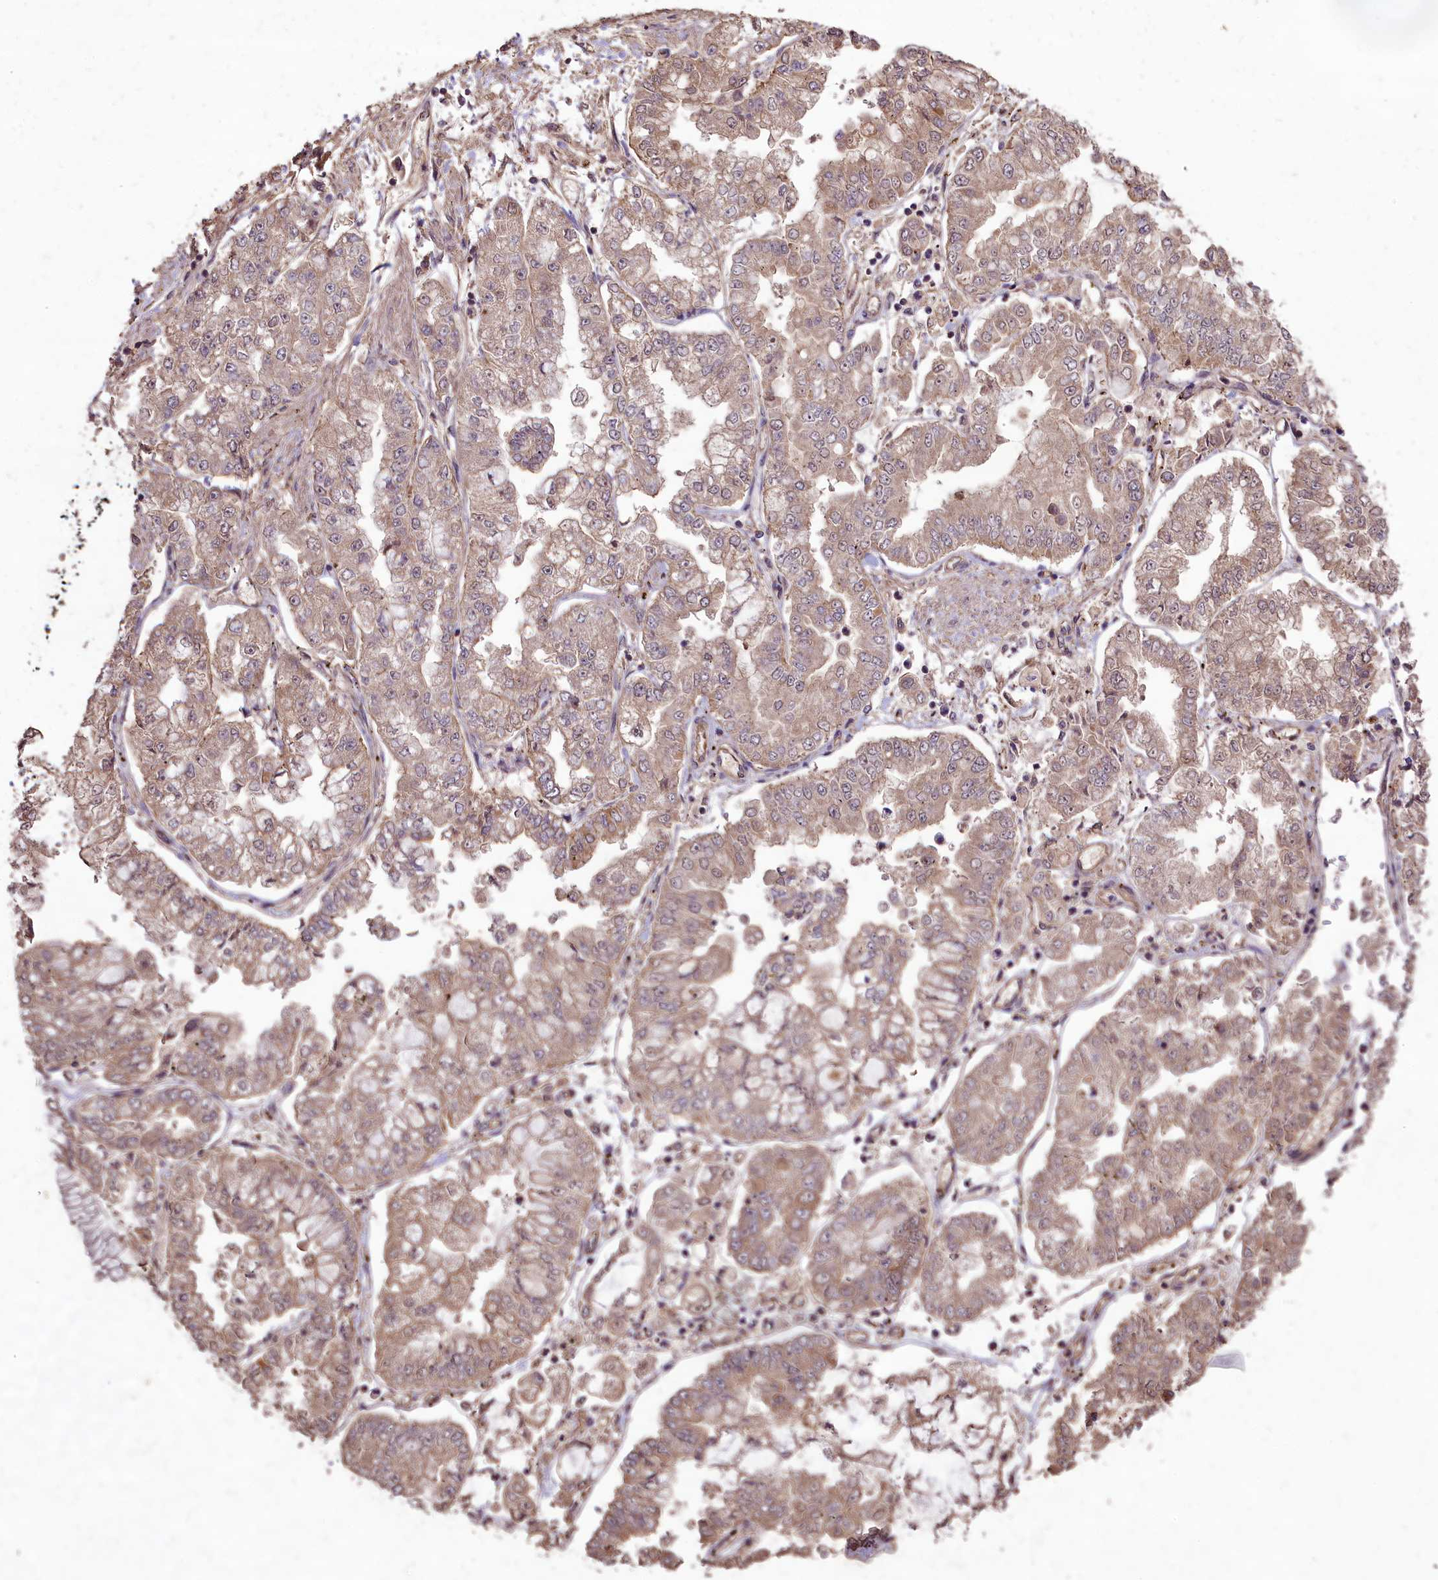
{"staining": {"intensity": "weak", "quantity": "25%-75%", "location": "cytoplasmic/membranous"}, "tissue": "stomach cancer", "cell_type": "Tumor cells", "image_type": "cancer", "snomed": [{"axis": "morphology", "description": "Adenocarcinoma, NOS"}, {"axis": "topography", "description": "Stomach"}], "caption": "Immunohistochemistry micrograph of neoplastic tissue: stomach cancer (adenocarcinoma) stained using immunohistochemistry exhibits low levels of weak protein expression localized specifically in the cytoplasmic/membranous of tumor cells, appearing as a cytoplasmic/membranous brown color.", "gene": "TTLL10", "patient": {"sex": "male", "age": 76}}